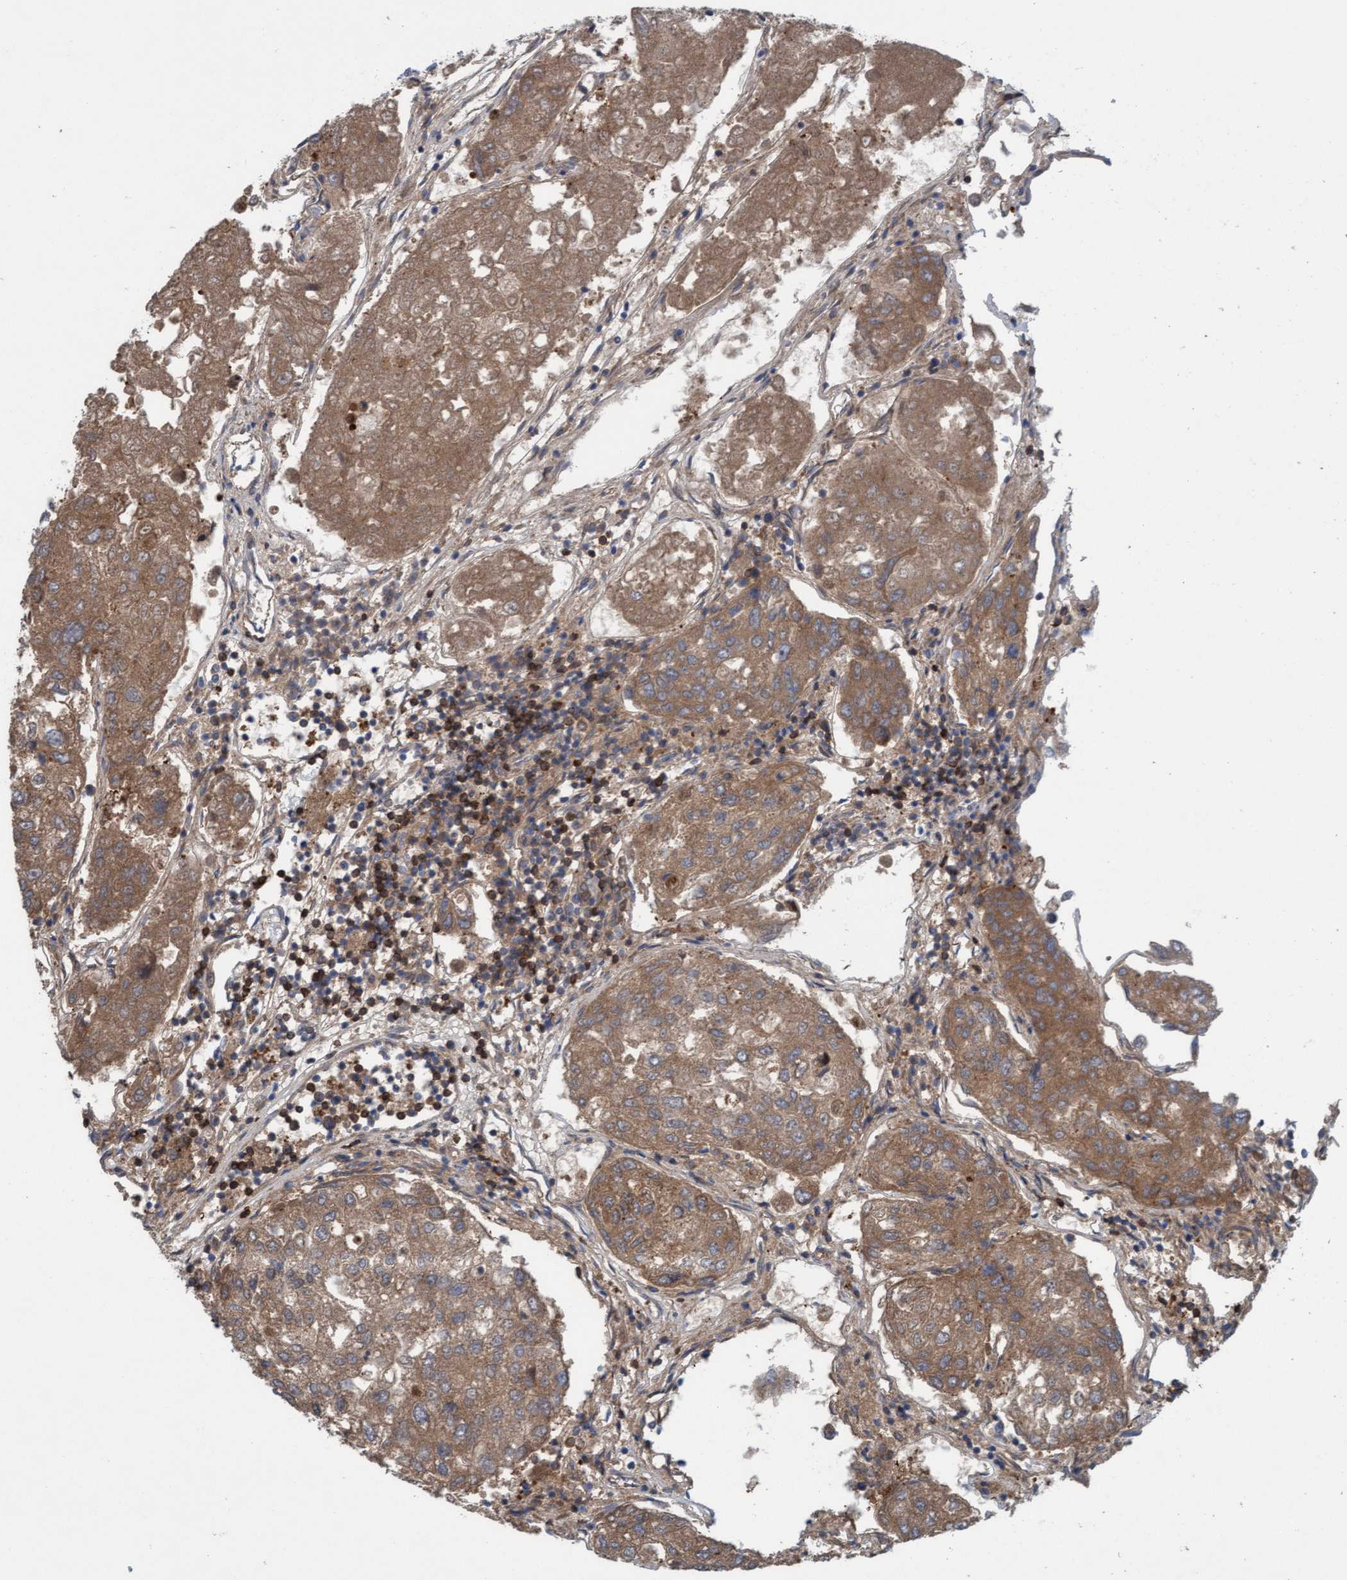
{"staining": {"intensity": "moderate", "quantity": ">75%", "location": "cytoplasmic/membranous"}, "tissue": "urothelial cancer", "cell_type": "Tumor cells", "image_type": "cancer", "snomed": [{"axis": "morphology", "description": "Urothelial carcinoma, High grade"}, {"axis": "topography", "description": "Lymph node"}, {"axis": "topography", "description": "Urinary bladder"}], "caption": "Protein expression analysis of human urothelial cancer reveals moderate cytoplasmic/membranous staining in approximately >75% of tumor cells.", "gene": "KLHL25", "patient": {"sex": "male", "age": 51}}